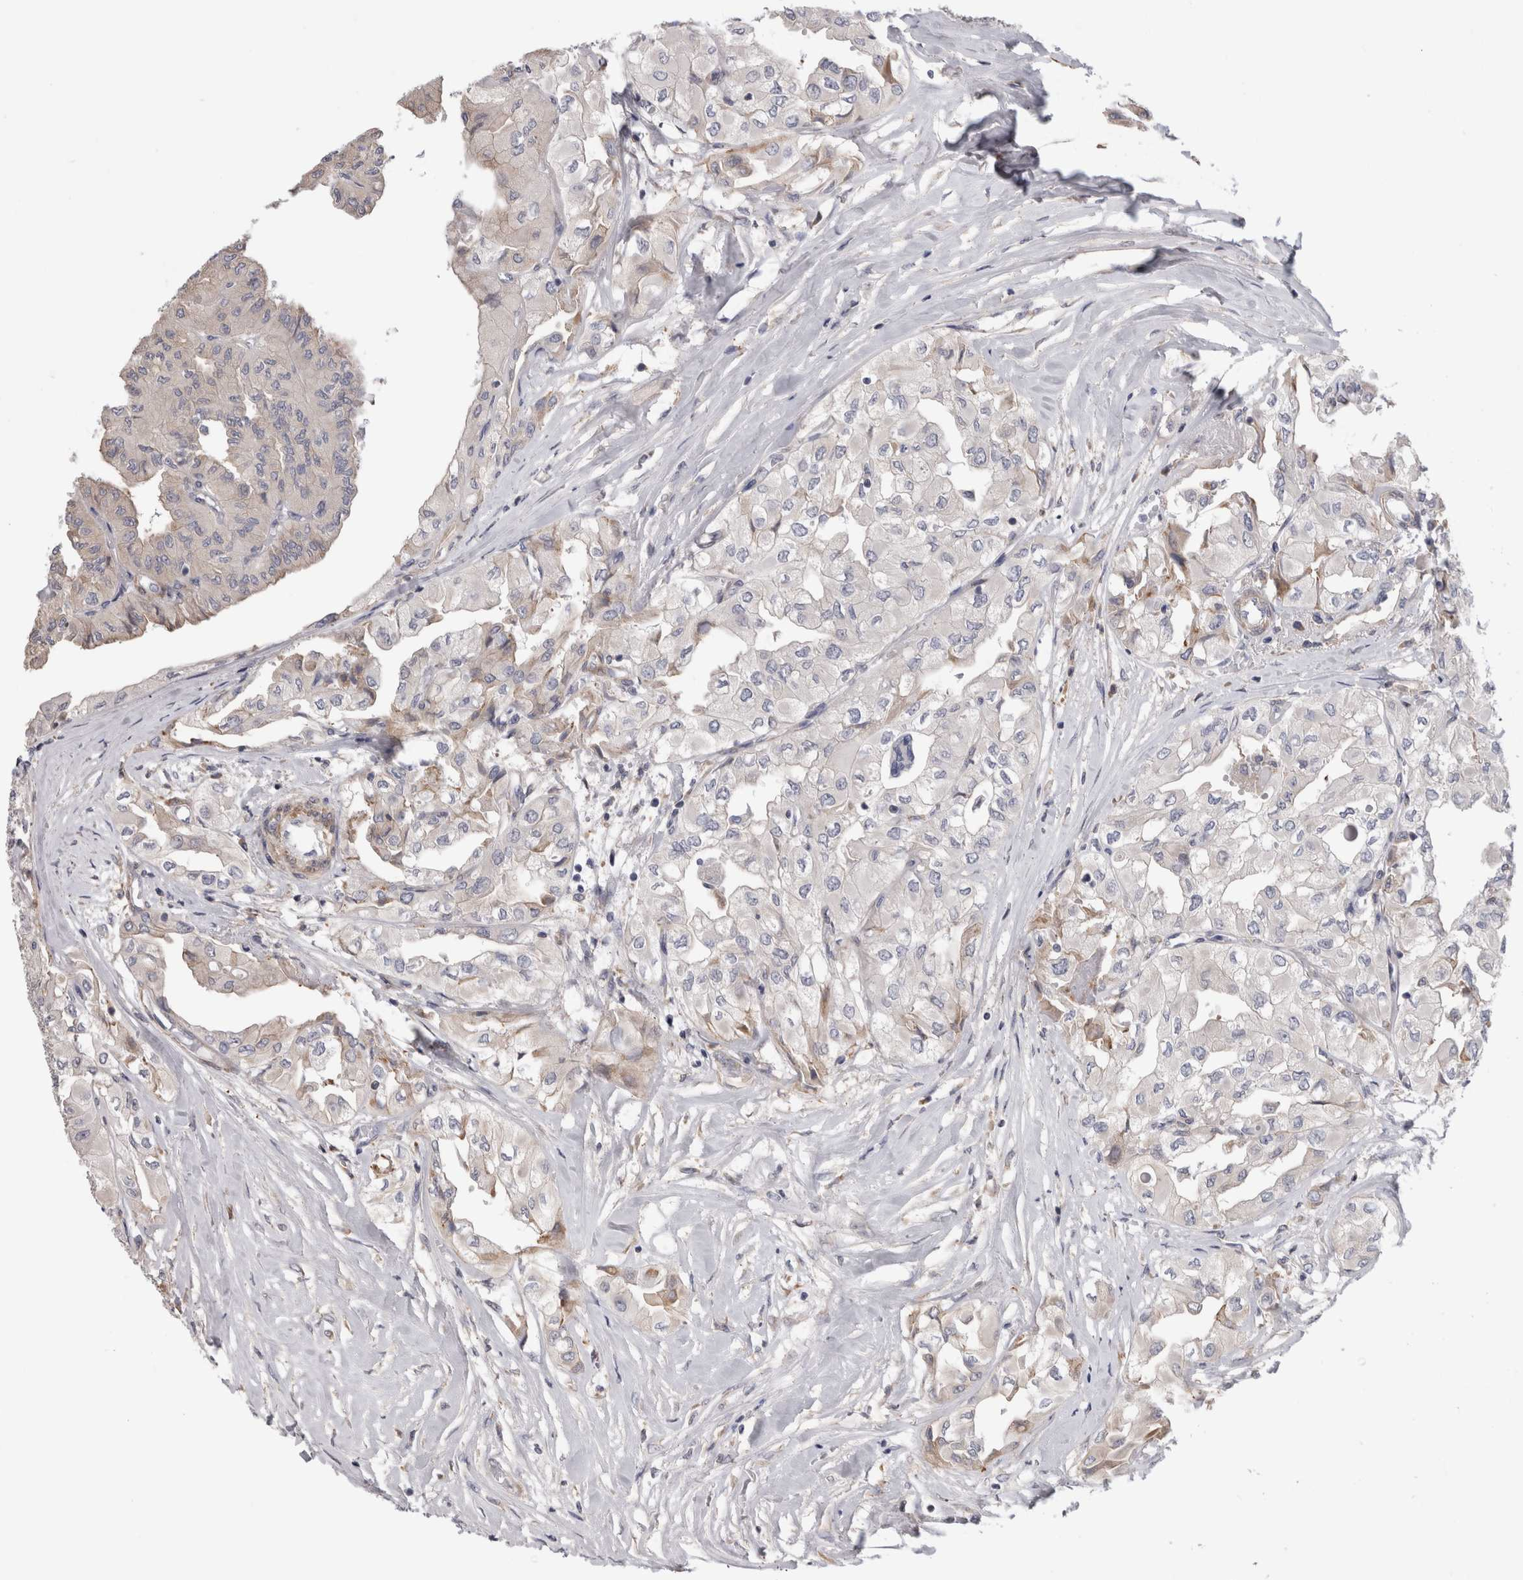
{"staining": {"intensity": "weak", "quantity": ">75%", "location": "cytoplasmic/membranous"}, "tissue": "thyroid cancer", "cell_type": "Tumor cells", "image_type": "cancer", "snomed": [{"axis": "morphology", "description": "Papillary adenocarcinoma, NOS"}, {"axis": "topography", "description": "Thyroid gland"}], "caption": "Immunohistochemical staining of human thyroid cancer (papillary adenocarcinoma) shows weak cytoplasmic/membranous protein positivity in approximately >75% of tumor cells.", "gene": "SMAP2", "patient": {"sex": "female", "age": 59}}